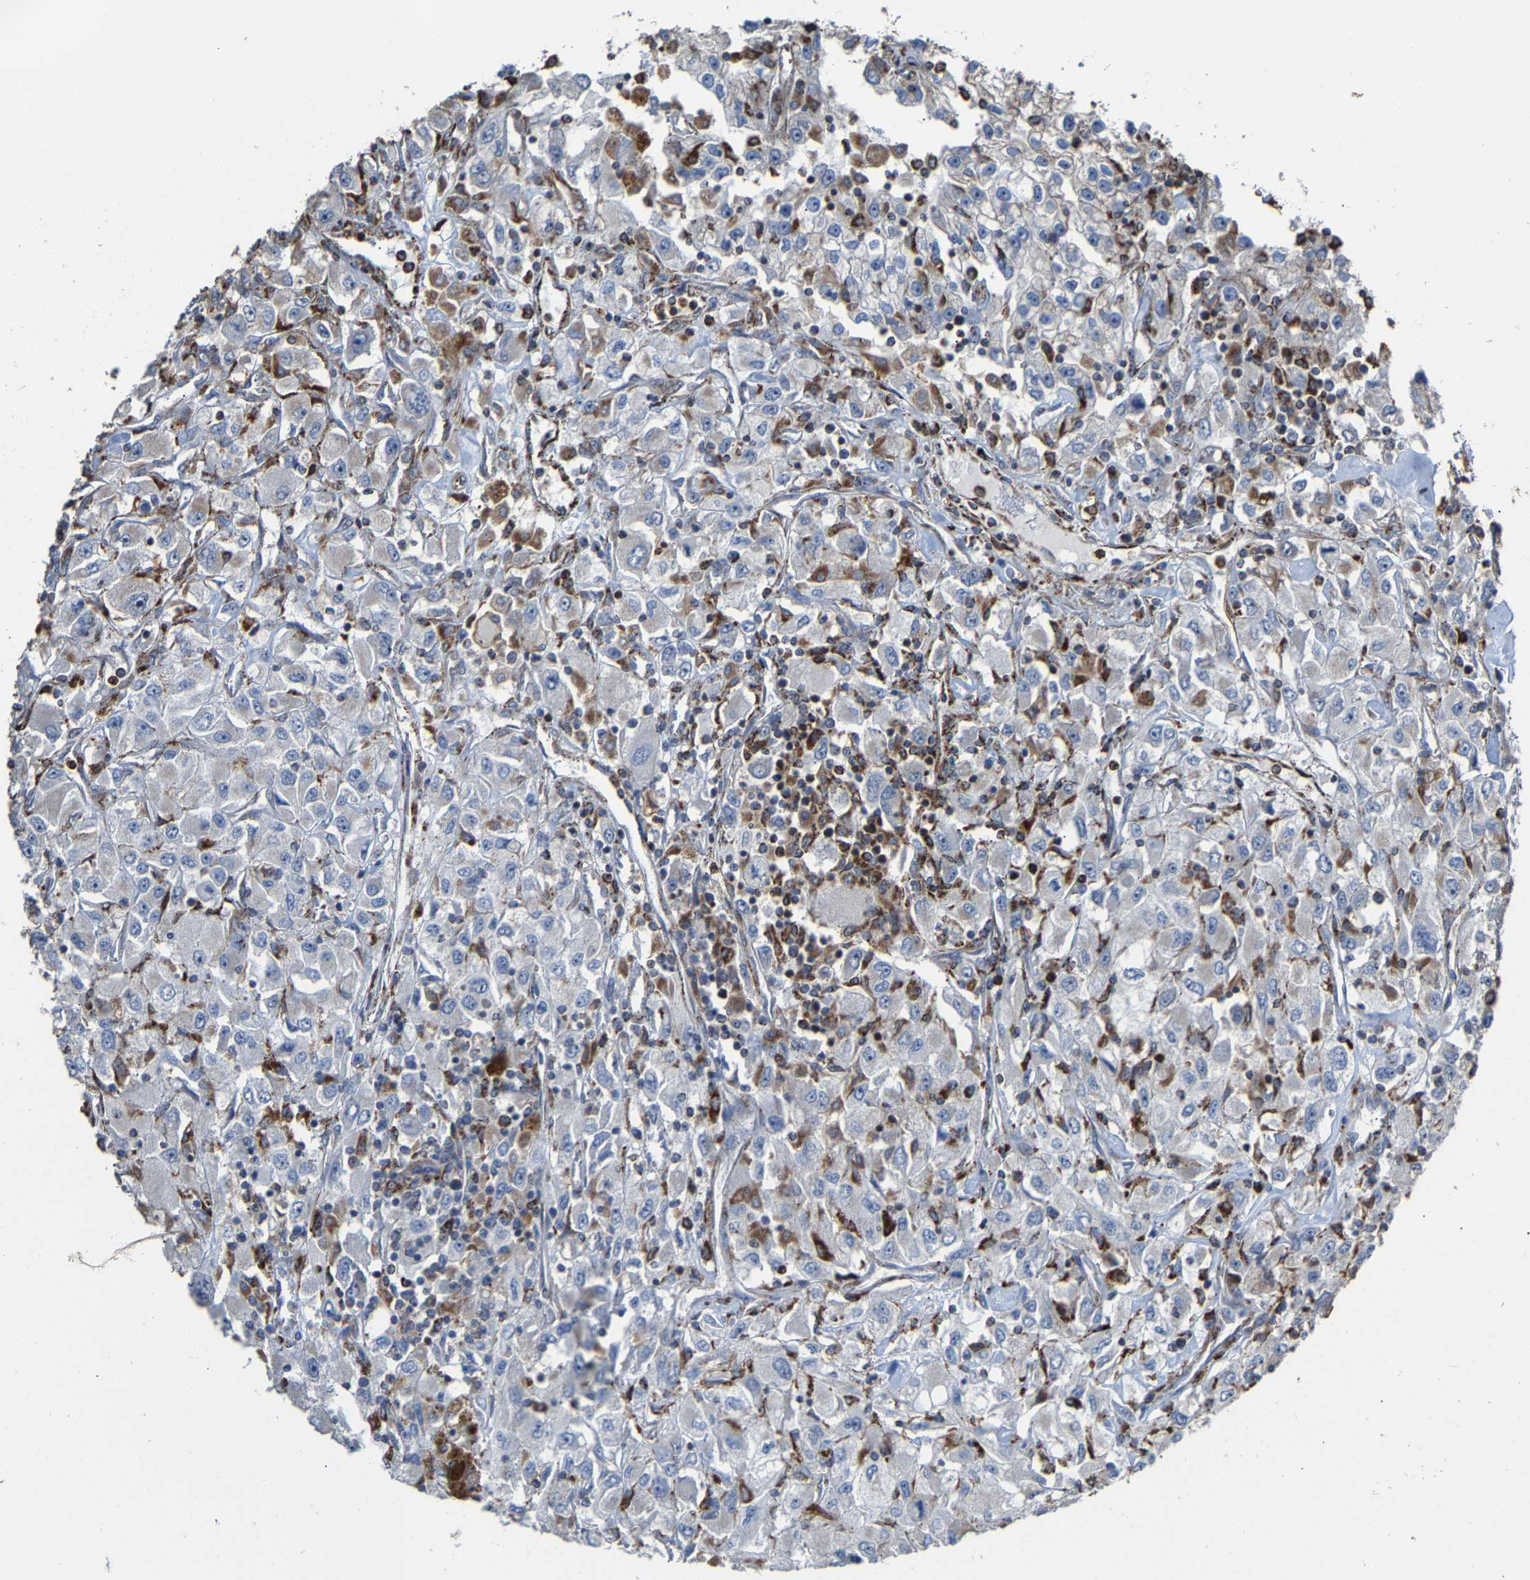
{"staining": {"intensity": "negative", "quantity": "none", "location": "none"}, "tissue": "renal cancer", "cell_type": "Tumor cells", "image_type": "cancer", "snomed": [{"axis": "morphology", "description": "Adenocarcinoma, NOS"}, {"axis": "topography", "description": "Kidney"}], "caption": "This is an immunohistochemistry micrograph of renal cancer (adenocarcinoma). There is no expression in tumor cells.", "gene": "NDUFV3", "patient": {"sex": "female", "age": 52}}